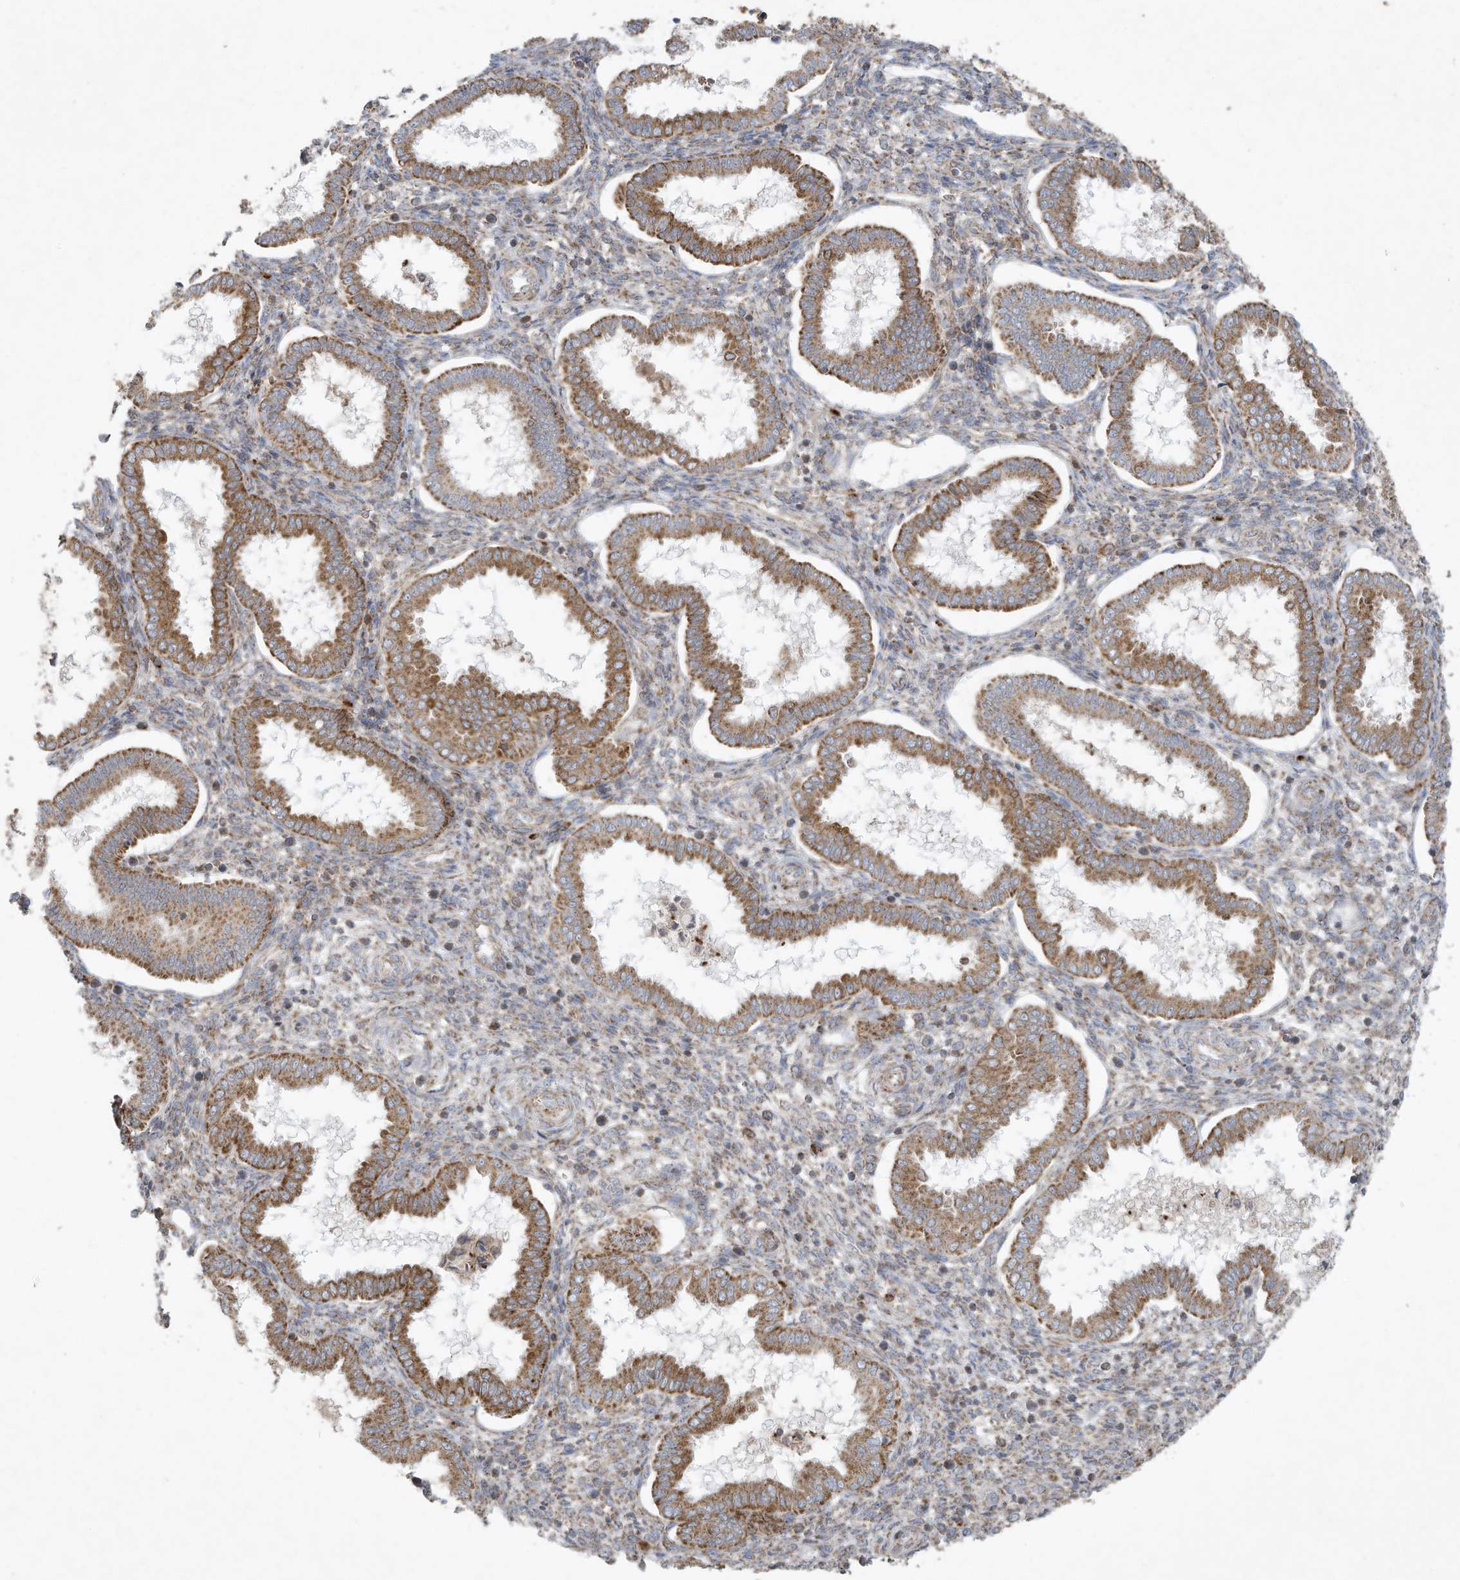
{"staining": {"intensity": "weak", "quantity": "<25%", "location": "cytoplasmic/membranous"}, "tissue": "endometrium", "cell_type": "Cells in endometrial stroma", "image_type": "normal", "snomed": [{"axis": "morphology", "description": "Normal tissue, NOS"}, {"axis": "topography", "description": "Endometrium"}], "caption": "Endometrium was stained to show a protein in brown. There is no significant staining in cells in endometrial stroma.", "gene": "C2orf74", "patient": {"sex": "female", "age": 24}}